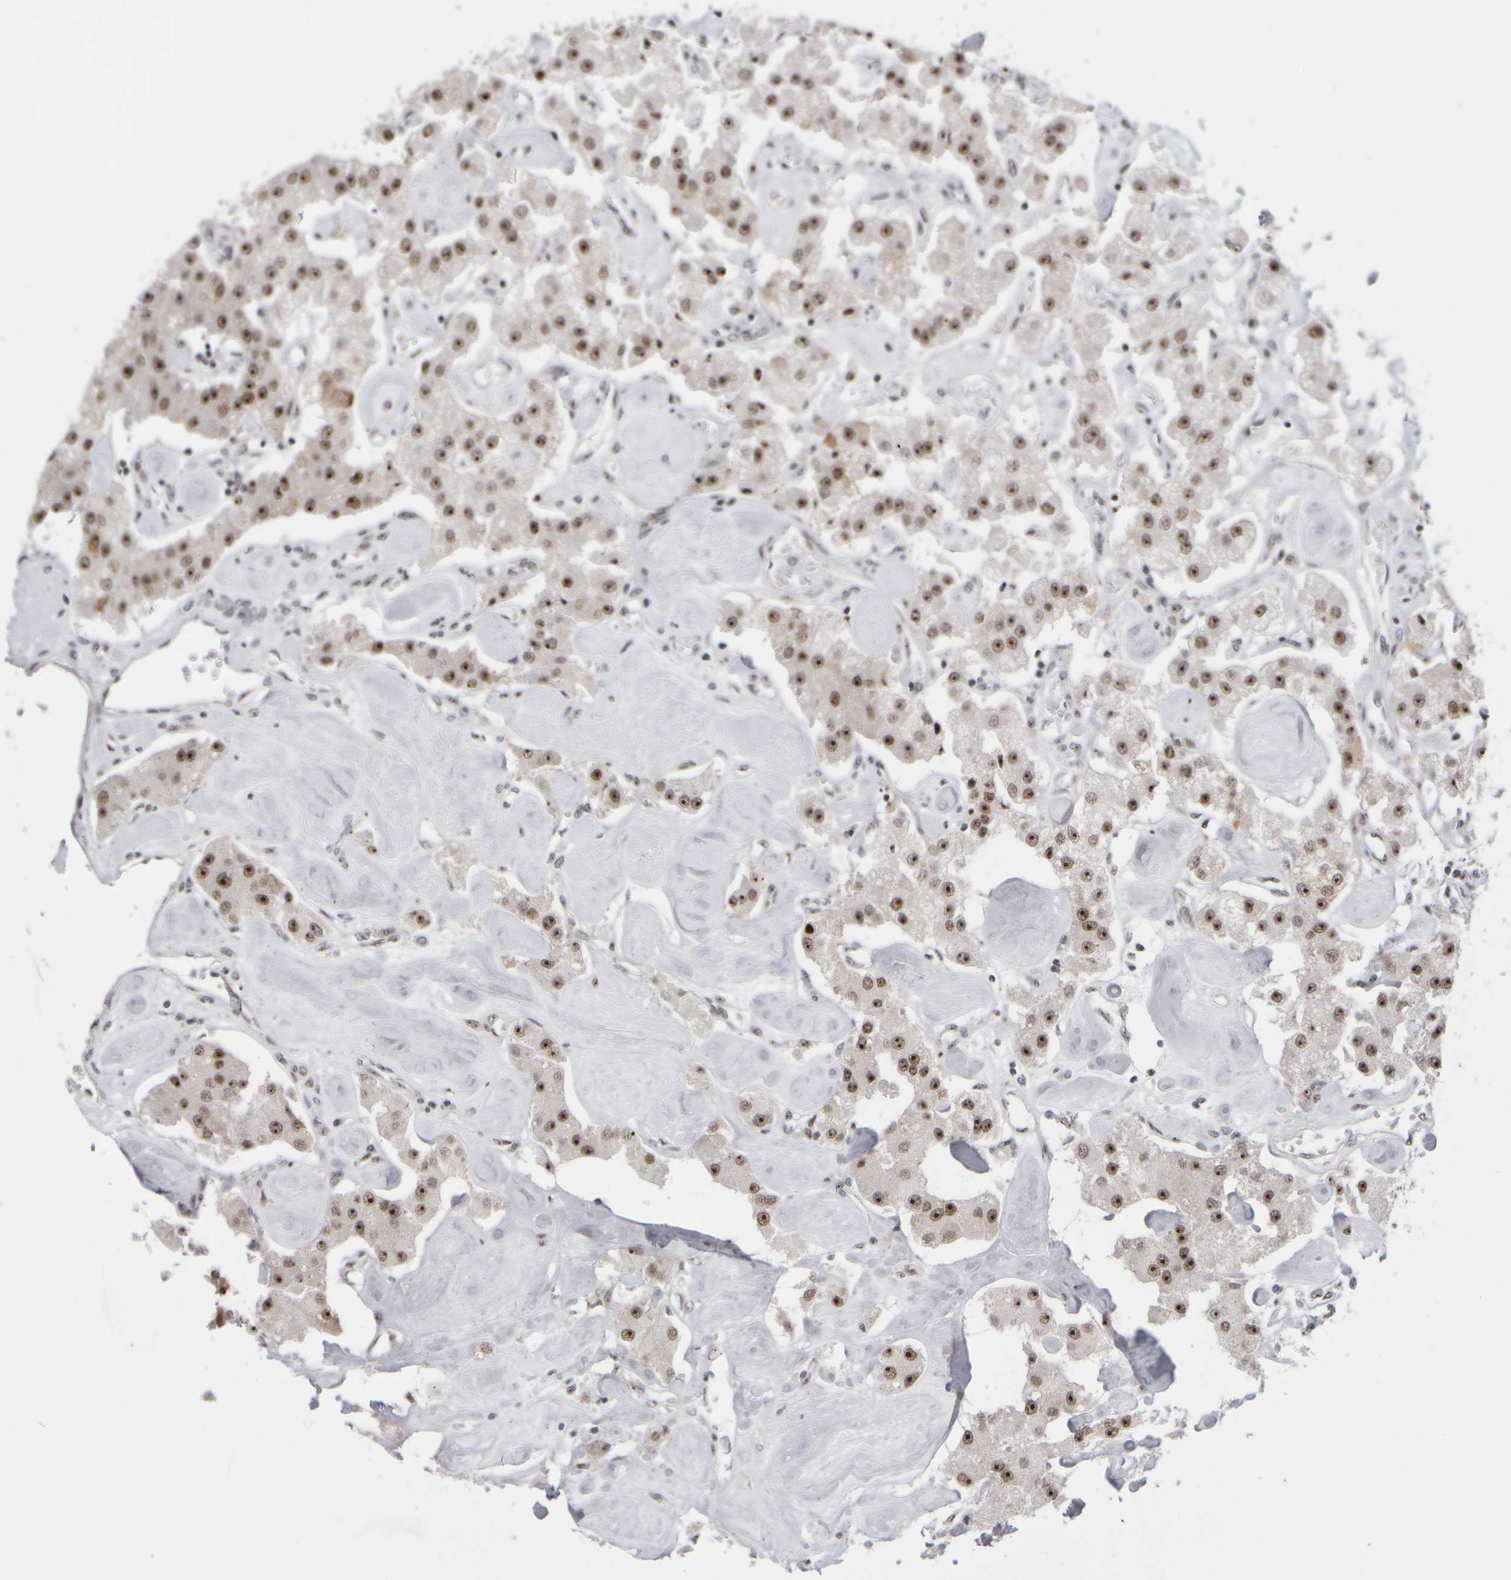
{"staining": {"intensity": "moderate", "quantity": ">75%", "location": "nuclear"}, "tissue": "carcinoid", "cell_type": "Tumor cells", "image_type": "cancer", "snomed": [{"axis": "morphology", "description": "Carcinoid, malignant, NOS"}, {"axis": "topography", "description": "Pancreas"}], "caption": "Immunohistochemical staining of human carcinoid displays moderate nuclear protein staining in about >75% of tumor cells. (IHC, brightfield microscopy, high magnification).", "gene": "SURF6", "patient": {"sex": "male", "age": 41}}